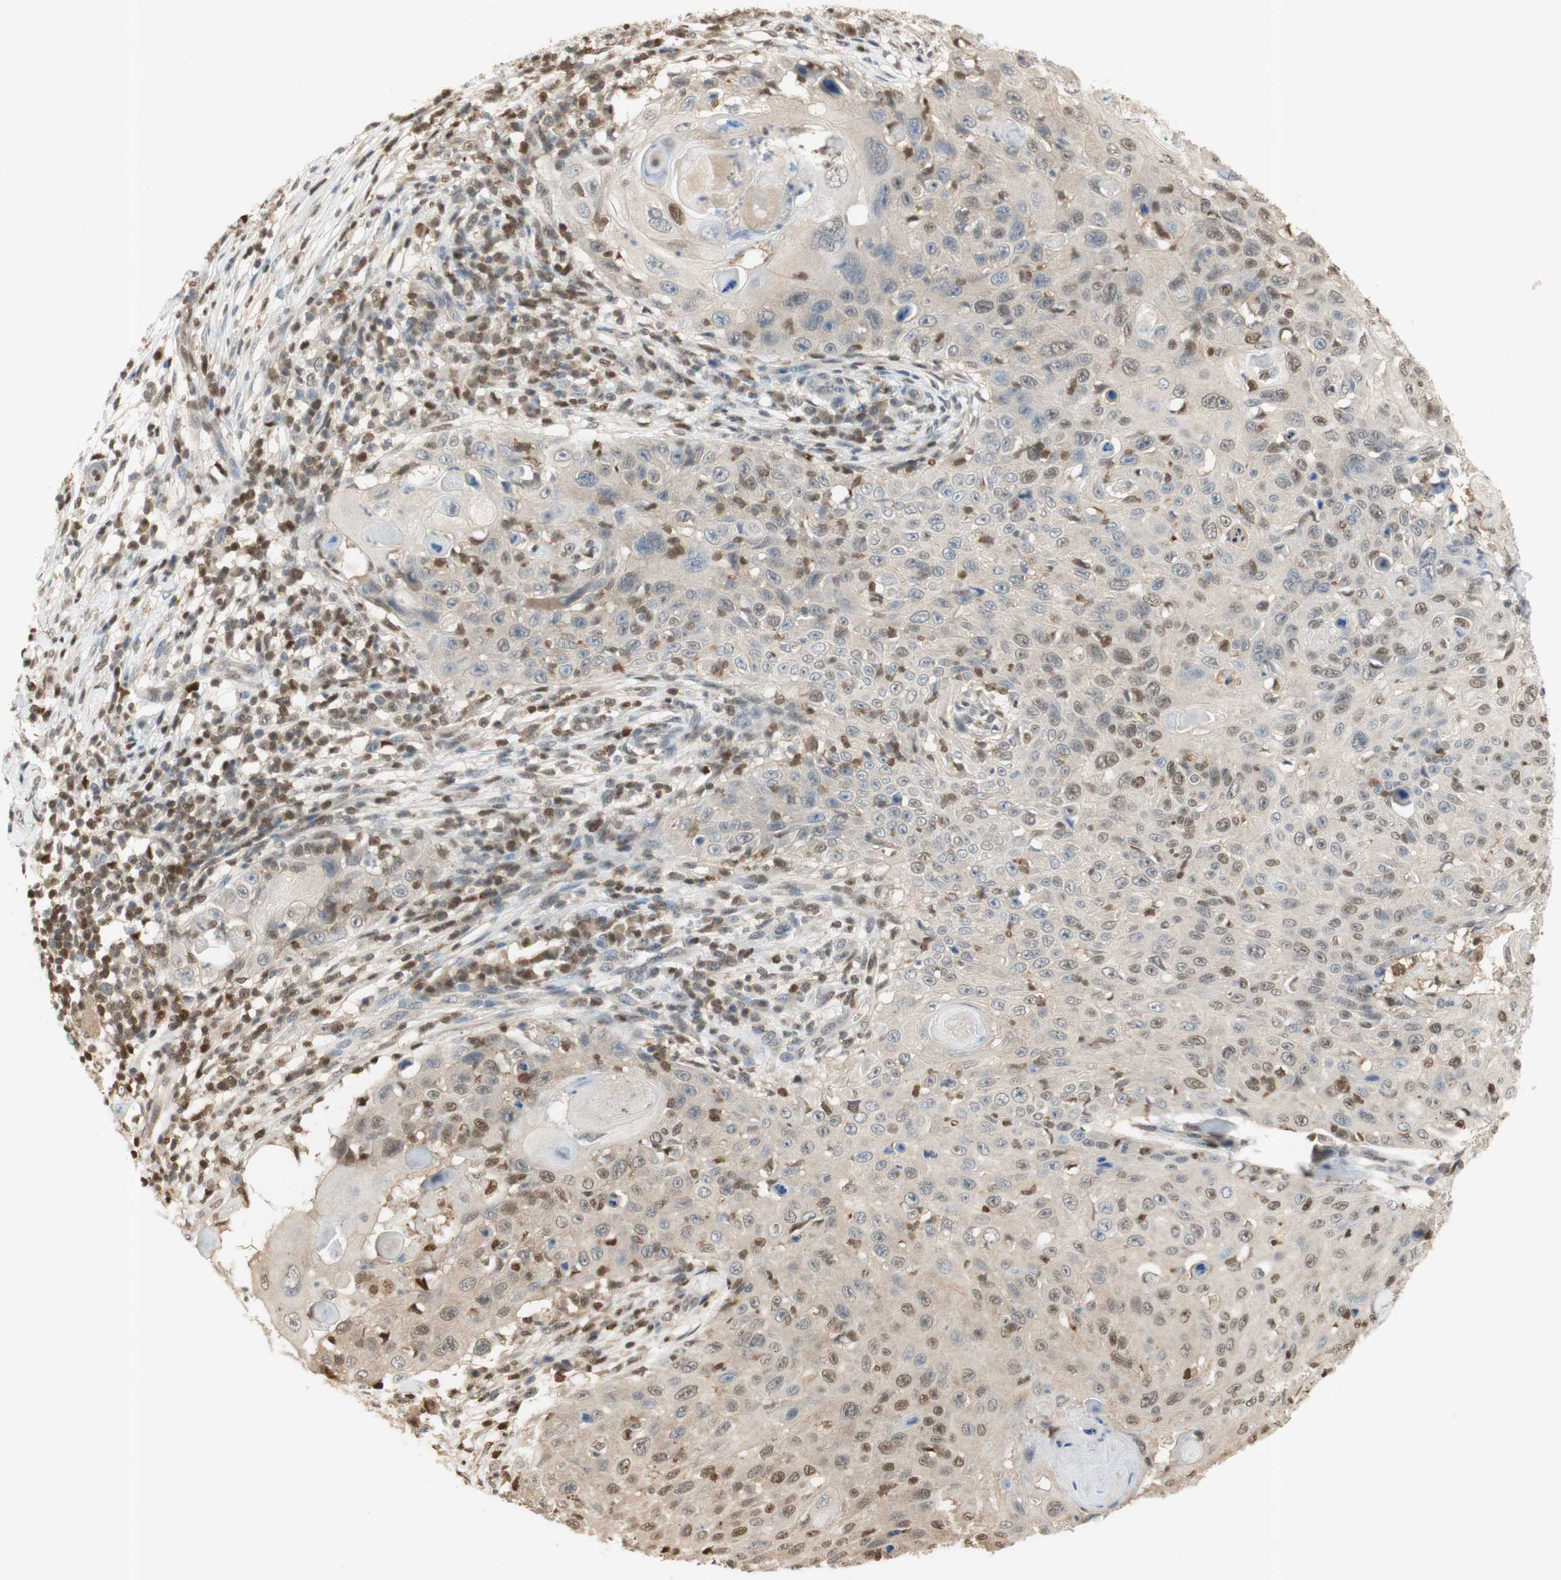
{"staining": {"intensity": "weak", "quantity": ">75%", "location": "cytoplasmic/membranous,nuclear"}, "tissue": "skin cancer", "cell_type": "Tumor cells", "image_type": "cancer", "snomed": [{"axis": "morphology", "description": "Squamous cell carcinoma, NOS"}, {"axis": "topography", "description": "Skin"}], "caption": "The image shows a brown stain indicating the presence of a protein in the cytoplasmic/membranous and nuclear of tumor cells in squamous cell carcinoma (skin).", "gene": "NAP1L4", "patient": {"sex": "male", "age": 86}}